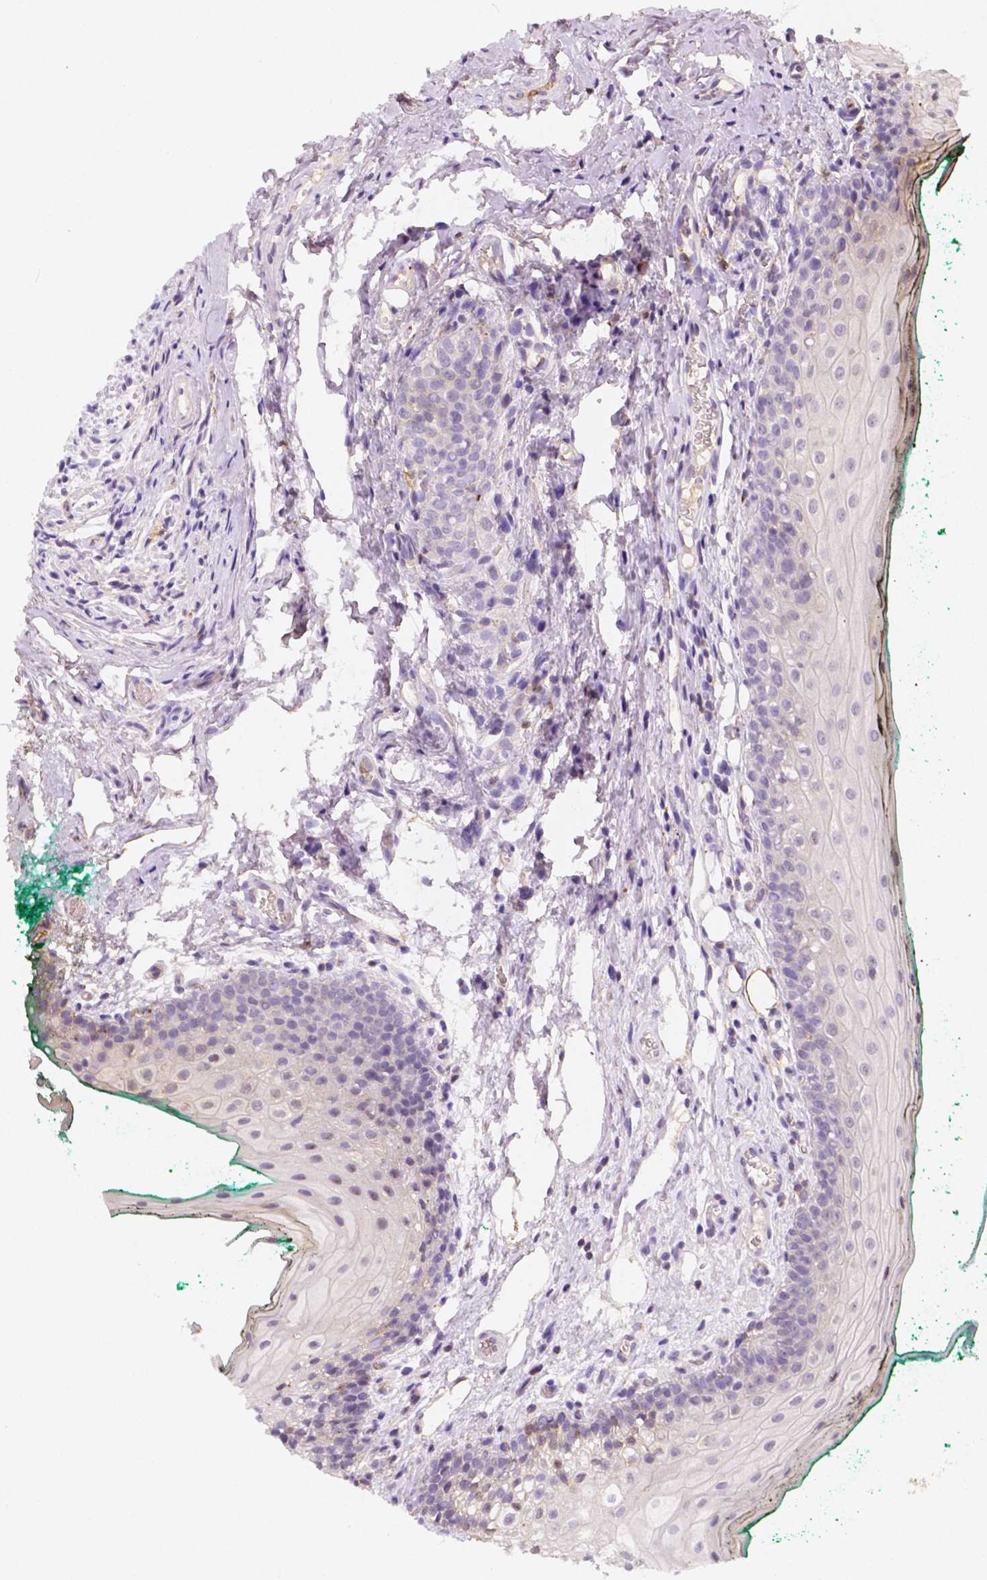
{"staining": {"intensity": "negative", "quantity": "none", "location": "none"}, "tissue": "oral mucosa", "cell_type": "Squamous epithelial cells", "image_type": "normal", "snomed": [{"axis": "morphology", "description": "Normal tissue, NOS"}, {"axis": "topography", "description": "Oral tissue"}], "caption": "This micrograph is of normal oral mucosa stained with IHC to label a protein in brown with the nuclei are counter-stained blue. There is no positivity in squamous epithelial cells. Brightfield microscopy of immunohistochemistry stained with DAB (brown) and hematoxylin (blue), captured at high magnification.", "gene": "GABRD", "patient": {"sex": "female", "age": 68}}